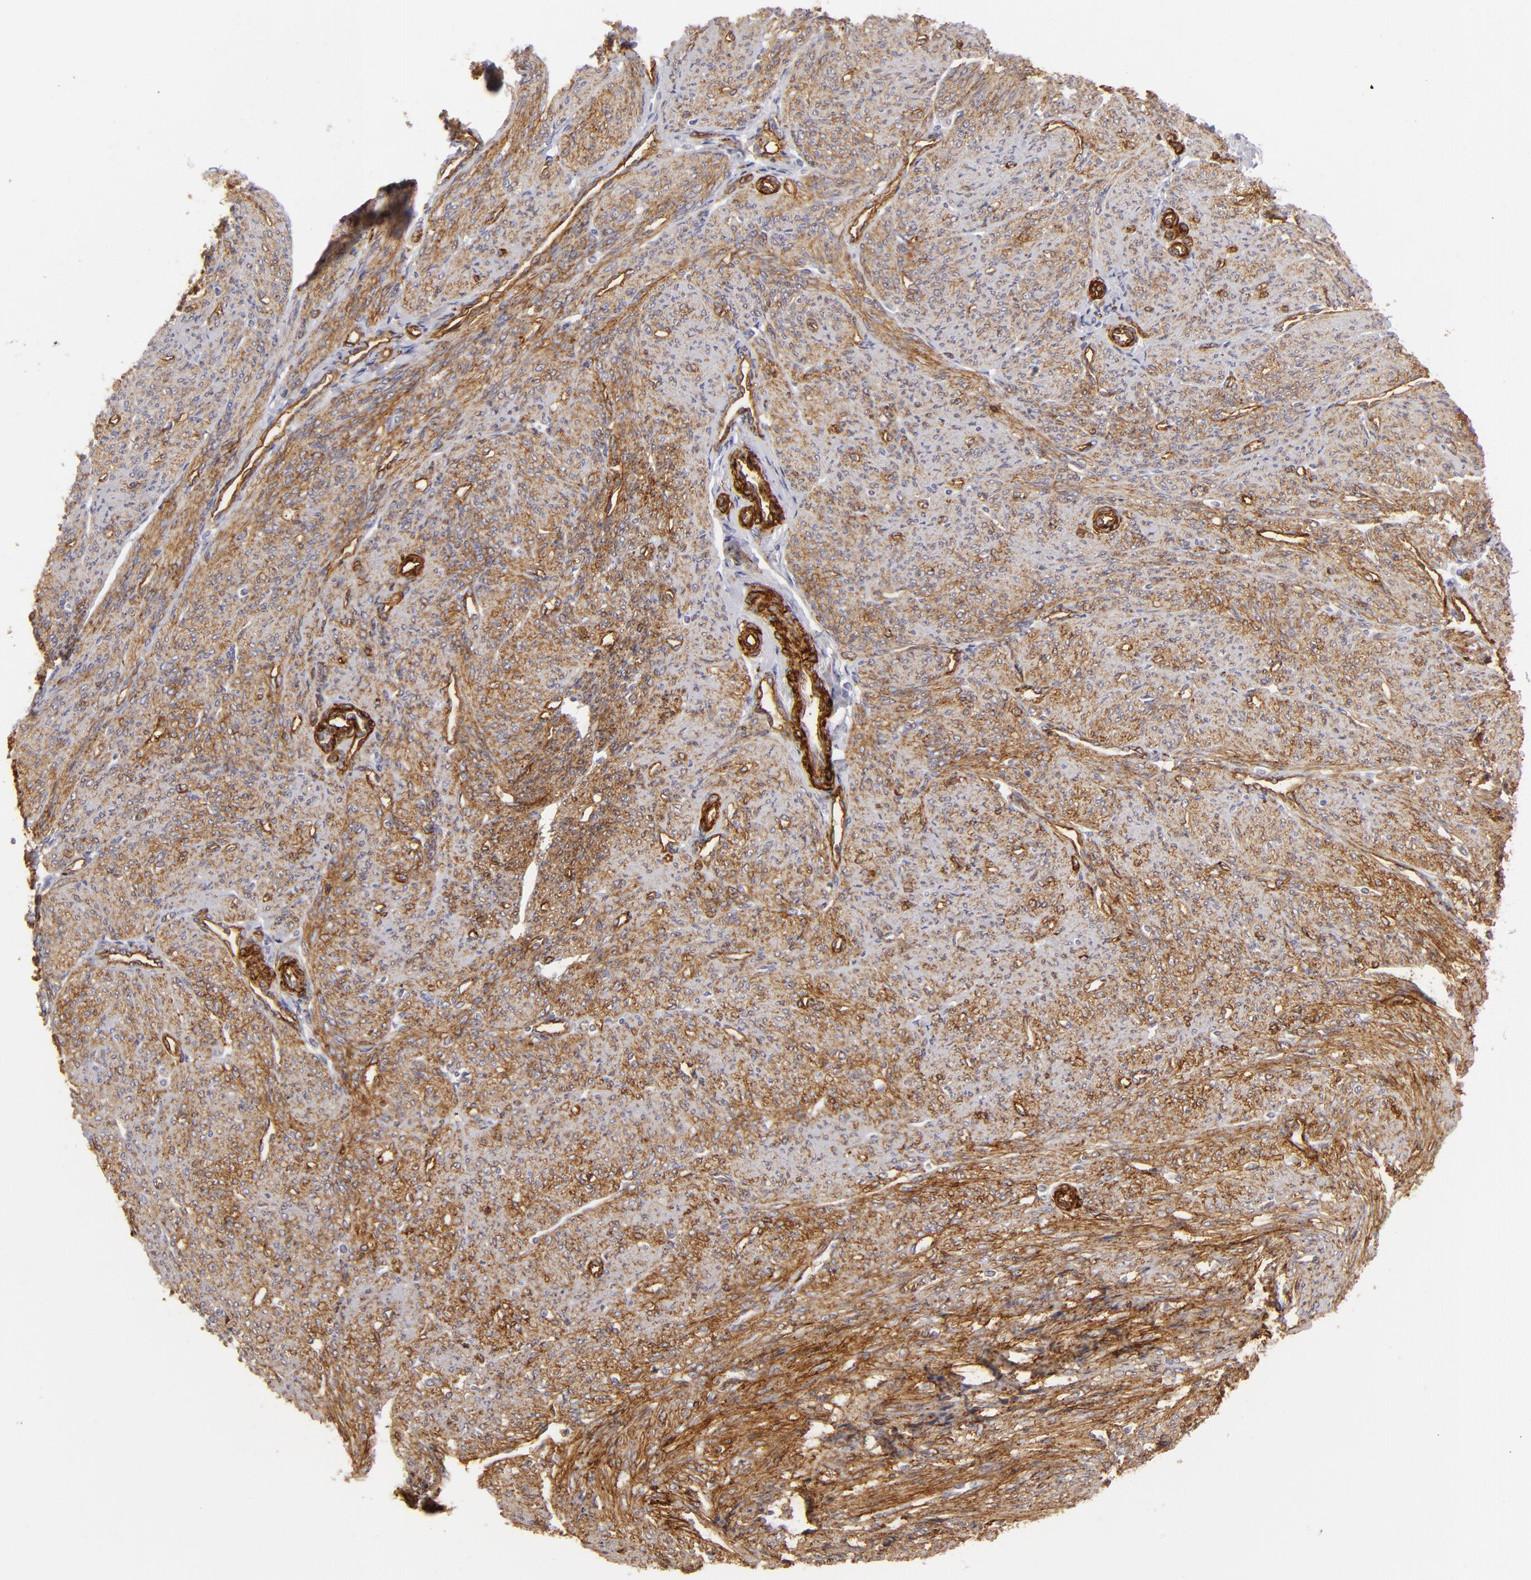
{"staining": {"intensity": "moderate", "quantity": ">75%", "location": "cytoplasmic/membranous"}, "tissue": "smooth muscle", "cell_type": "Smooth muscle cells", "image_type": "normal", "snomed": [{"axis": "morphology", "description": "Normal tissue, NOS"}, {"axis": "topography", "description": "Cervix"}, {"axis": "topography", "description": "Endometrium"}], "caption": "Immunohistochemical staining of benign human smooth muscle shows moderate cytoplasmic/membranous protein positivity in approximately >75% of smooth muscle cells. The protein of interest is stained brown, and the nuclei are stained in blue (DAB (3,3'-diaminobenzidine) IHC with brightfield microscopy, high magnification).", "gene": "MCAM", "patient": {"sex": "female", "age": 65}}